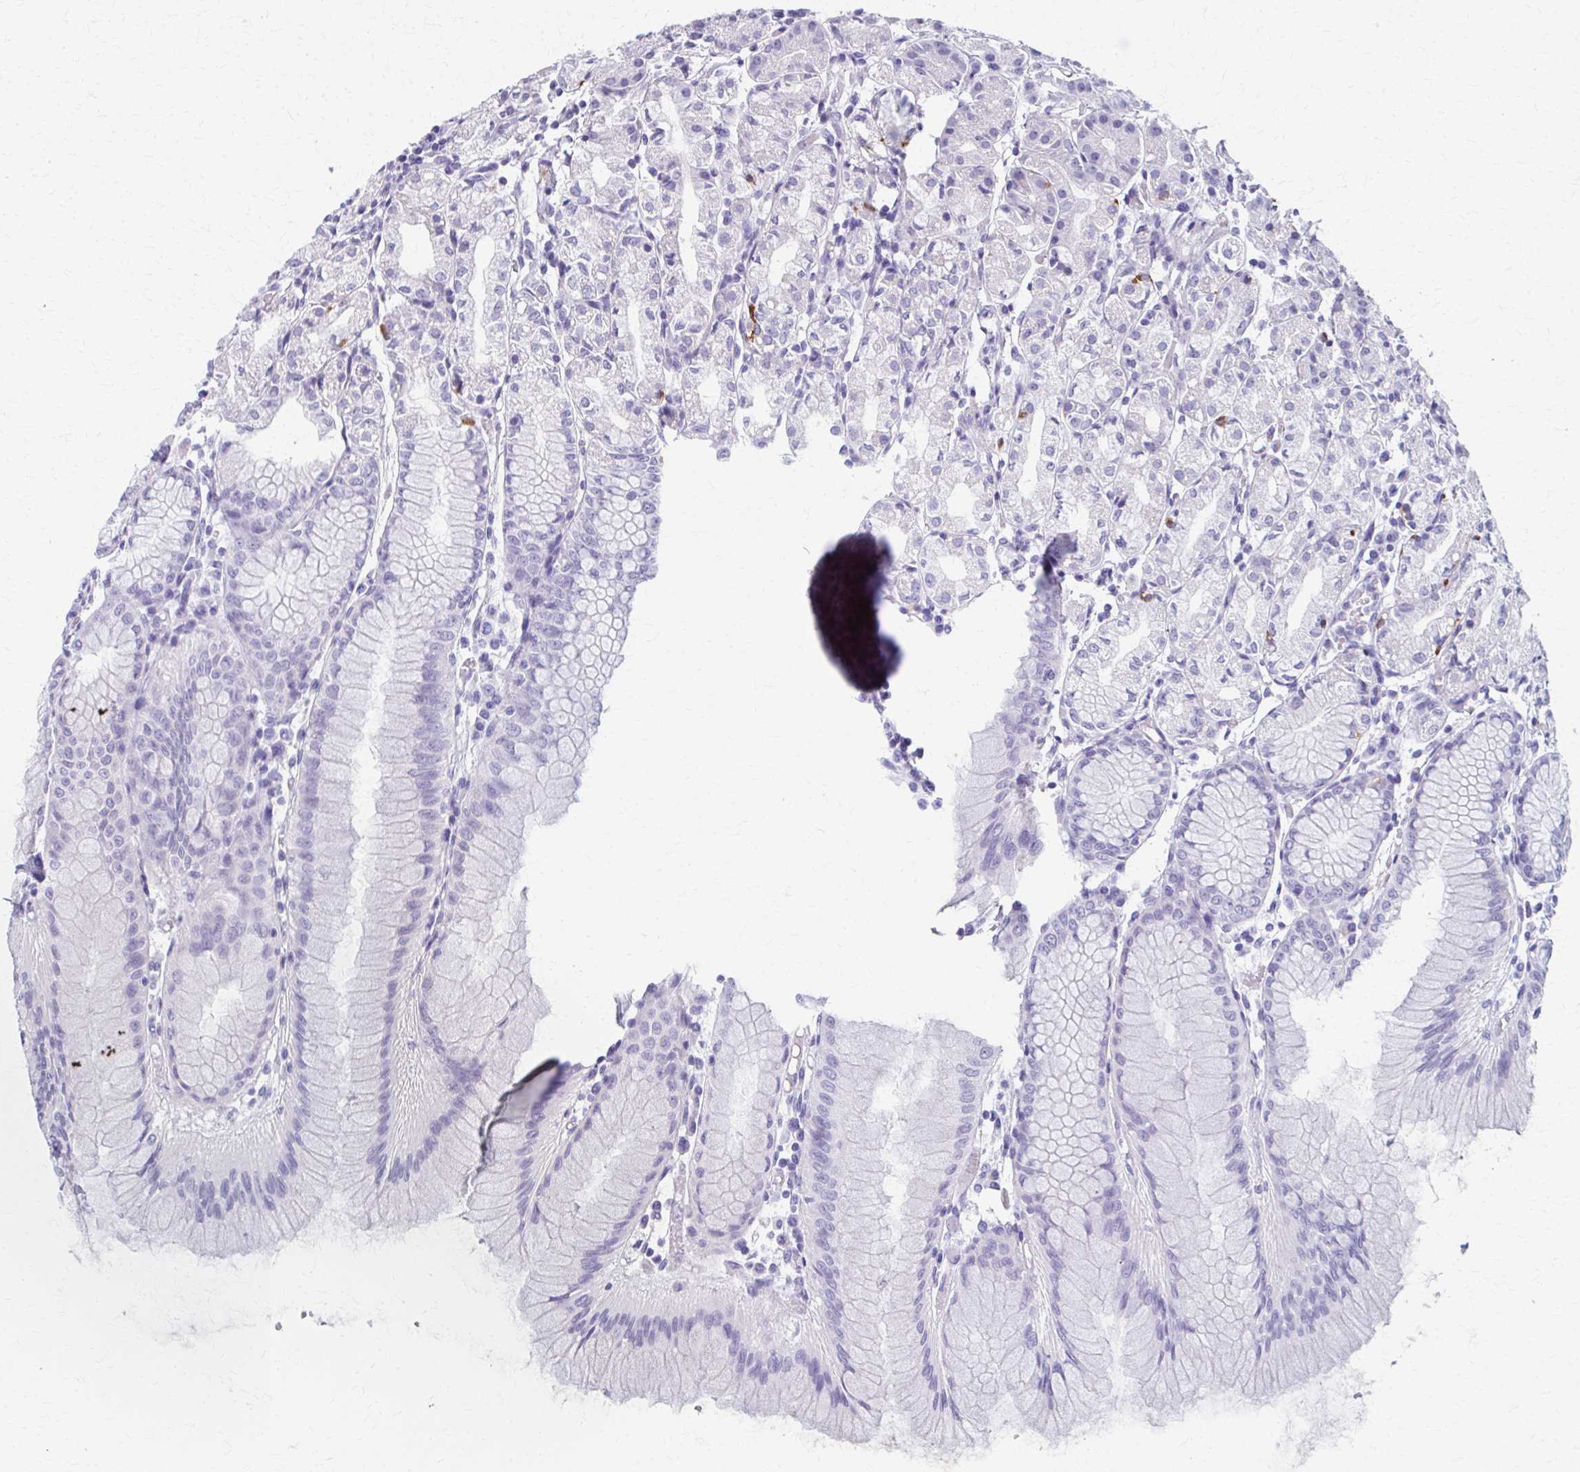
{"staining": {"intensity": "strong", "quantity": "<25%", "location": "cytoplasmic/membranous"}, "tissue": "stomach", "cell_type": "Glandular cells", "image_type": "normal", "snomed": [{"axis": "morphology", "description": "Normal tissue, NOS"}, {"axis": "topography", "description": "Stomach"}], "caption": "The image displays immunohistochemical staining of unremarkable stomach. There is strong cytoplasmic/membranous expression is seen in approximately <25% of glandular cells.", "gene": "MPLKIP", "patient": {"sex": "female", "age": 57}}